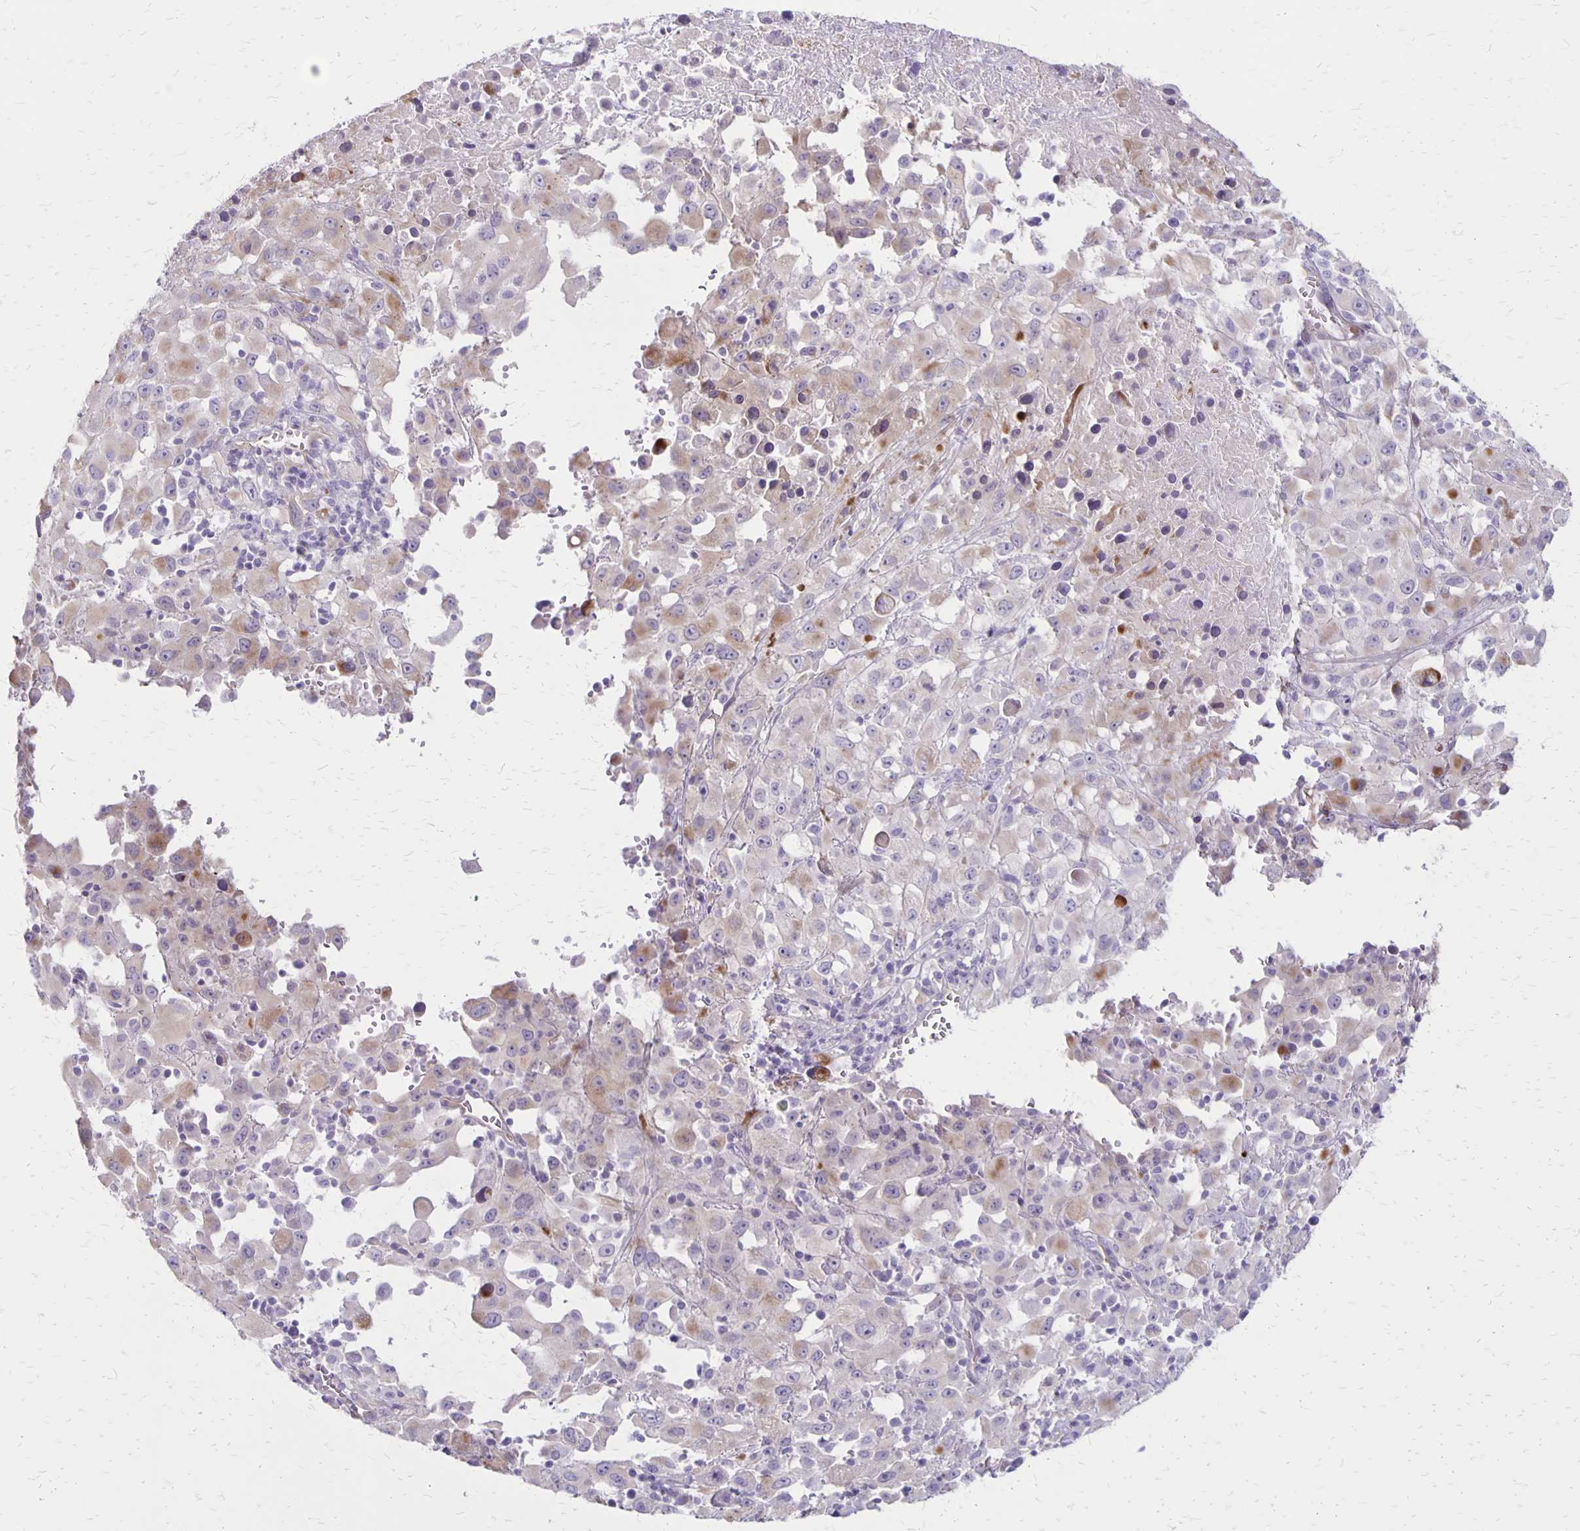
{"staining": {"intensity": "negative", "quantity": "none", "location": "none"}, "tissue": "melanoma", "cell_type": "Tumor cells", "image_type": "cancer", "snomed": [{"axis": "morphology", "description": "Malignant melanoma, Metastatic site"}, {"axis": "topography", "description": "Soft tissue"}], "caption": "This is a photomicrograph of immunohistochemistry (IHC) staining of melanoma, which shows no staining in tumor cells.", "gene": "HOMER1", "patient": {"sex": "male", "age": 50}}